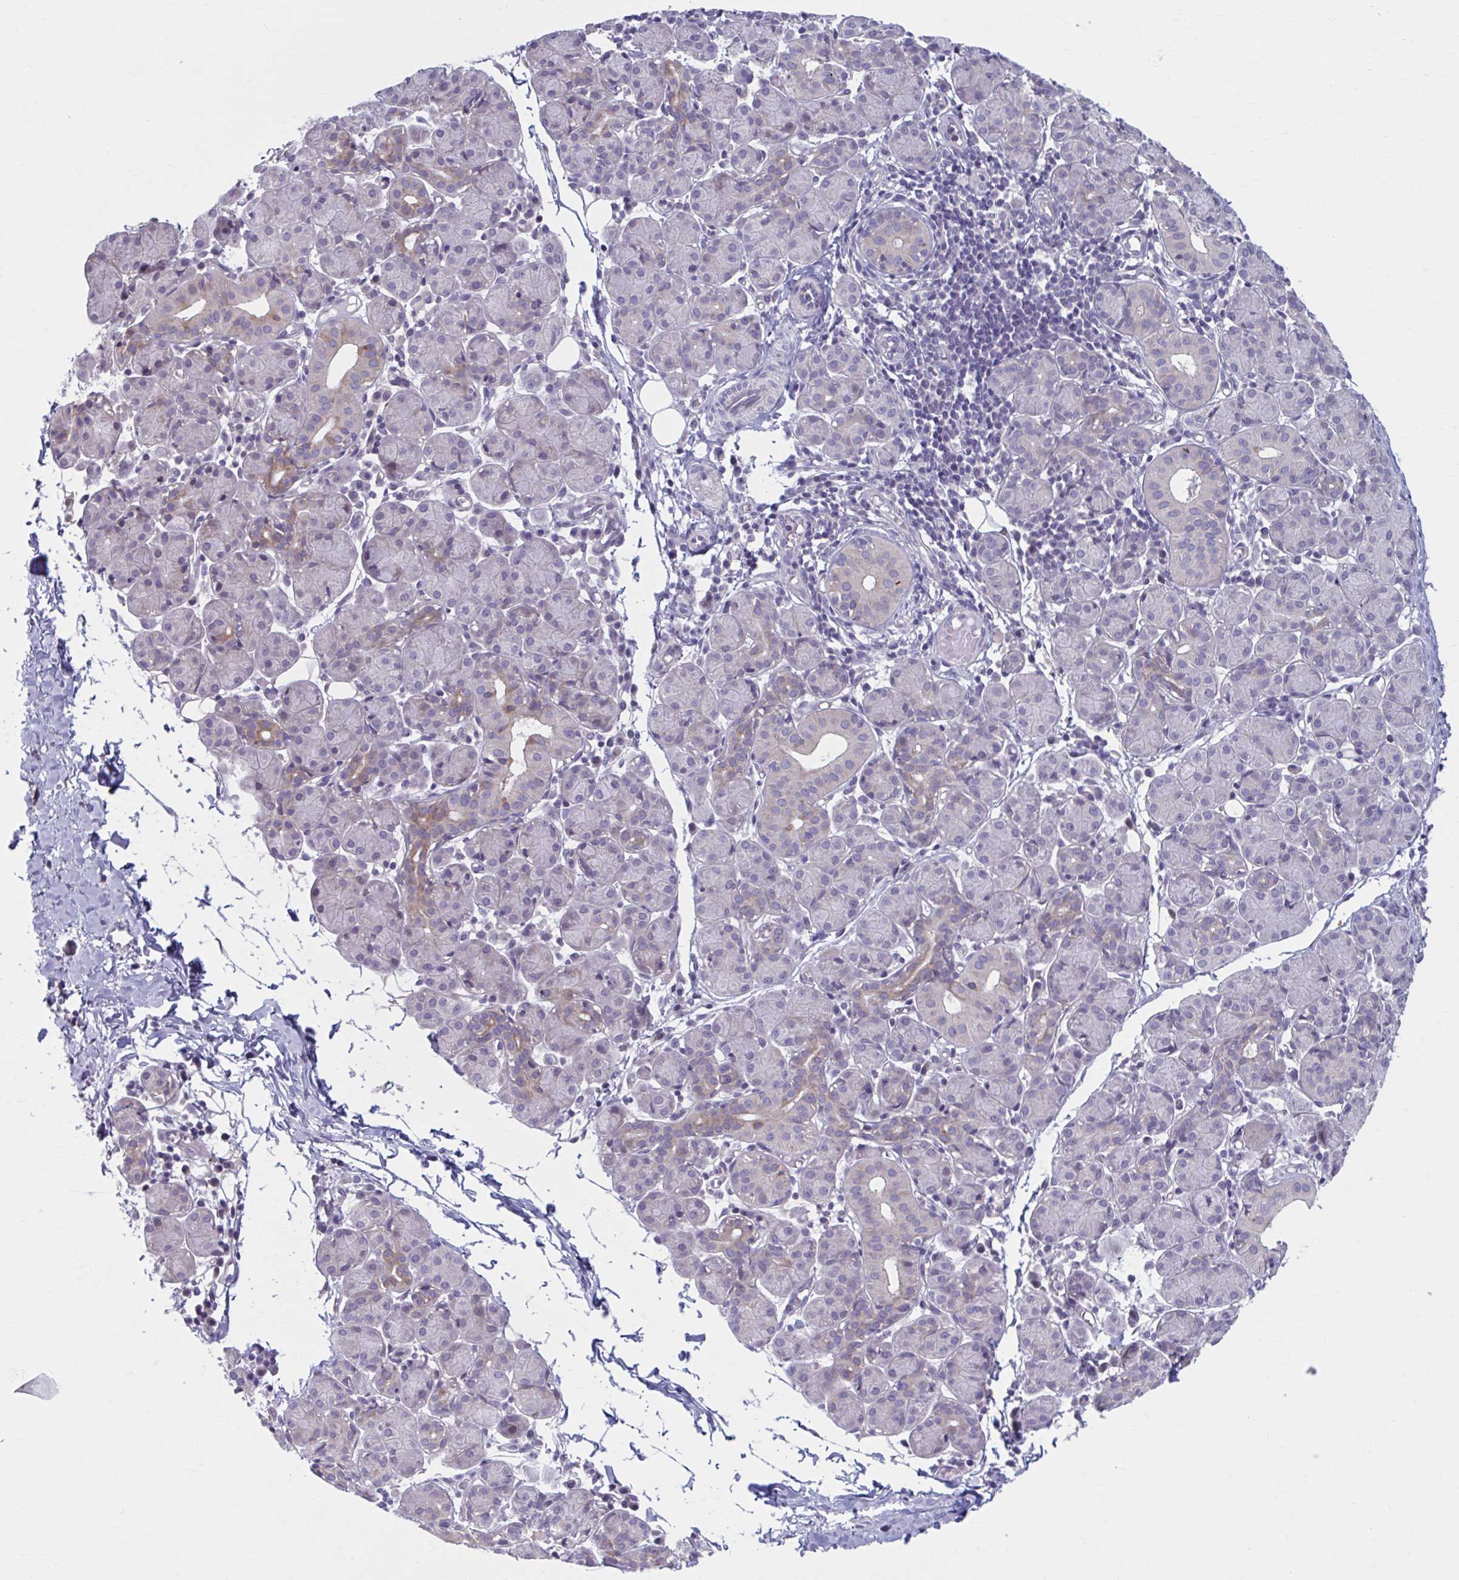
{"staining": {"intensity": "moderate", "quantity": "<25%", "location": "cytoplasmic/membranous"}, "tissue": "salivary gland", "cell_type": "Glandular cells", "image_type": "normal", "snomed": [{"axis": "morphology", "description": "Normal tissue, NOS"}, {"axis": "morphology", "description": "Inflammation, NOS"}, {"axis": "topography", "description": "Lymph node"}, {"axis": "topography", "description": "Salivary gland"}], "caption": "Moderate cytoplasmic/membranous positivity for a protein is appreciated in approximately <25% of glandular cells of benign salivary gland using IHC.", "gene": "CHST3", "patient": {"sex": "male", "age": 3}}